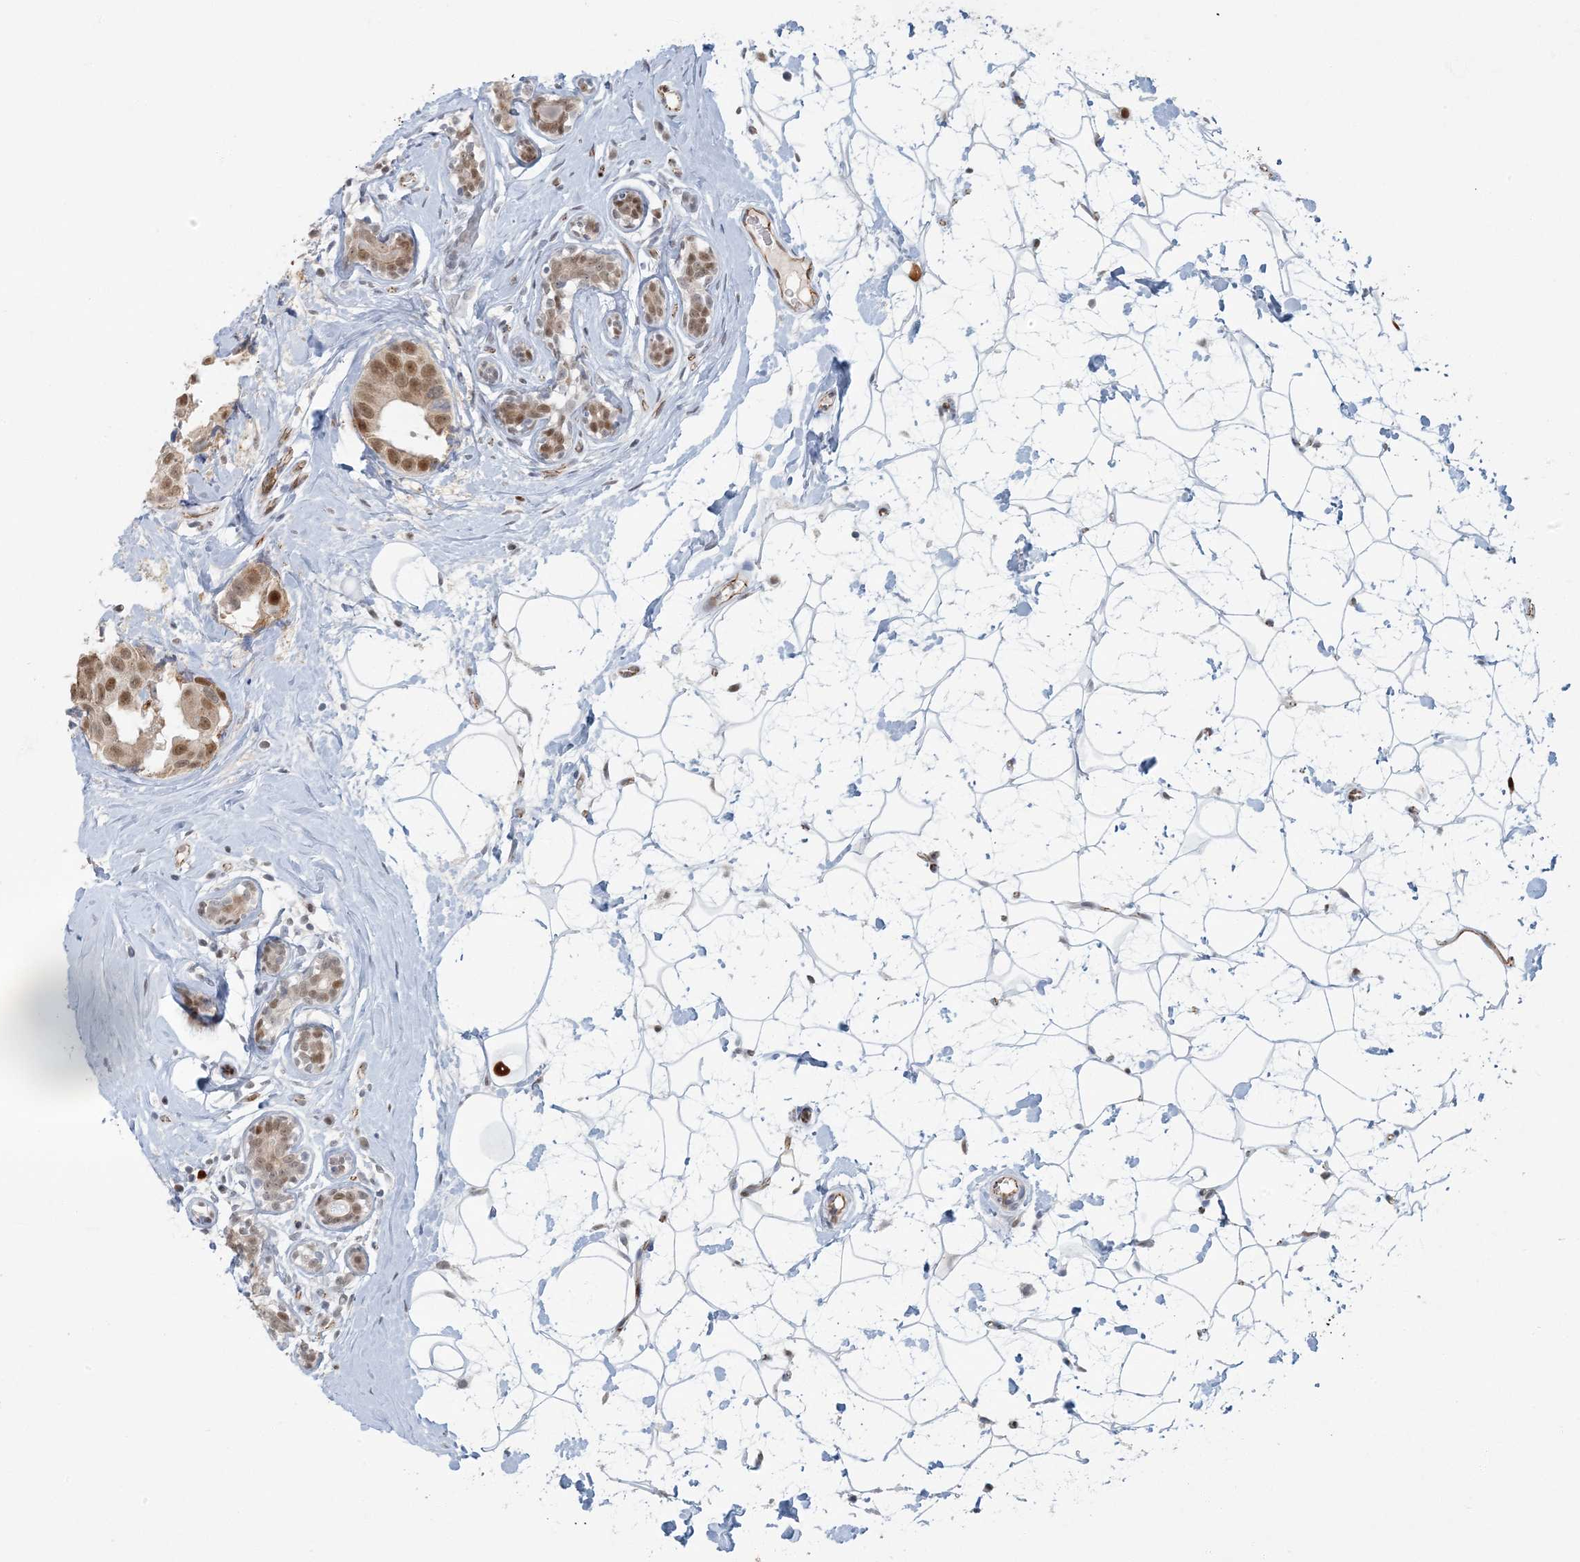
{"staining": {"intensity": "moderate", "quantity": ">75%", "location": "nuclear"}, "tissue": "breast cancer", "cell_type": "Tumor cells", "image_type": "cancer", "snomed": [{"axis": "morphology", "description": "Normal tissue, NOS"}, {"axis": "morphology", "description": "Duct carcinoma"}, {"axis": "topography", "description": "Breast"}], "caption": "Protein staining demonstrates moderate nuclear staining in approximately >75% of tumor cells in breast invasive ductal carcinoma. (IHC, brightfield microscopy, high magnification).", "gene": "AK9", "patient": {"sex": "female", "age": 39}}